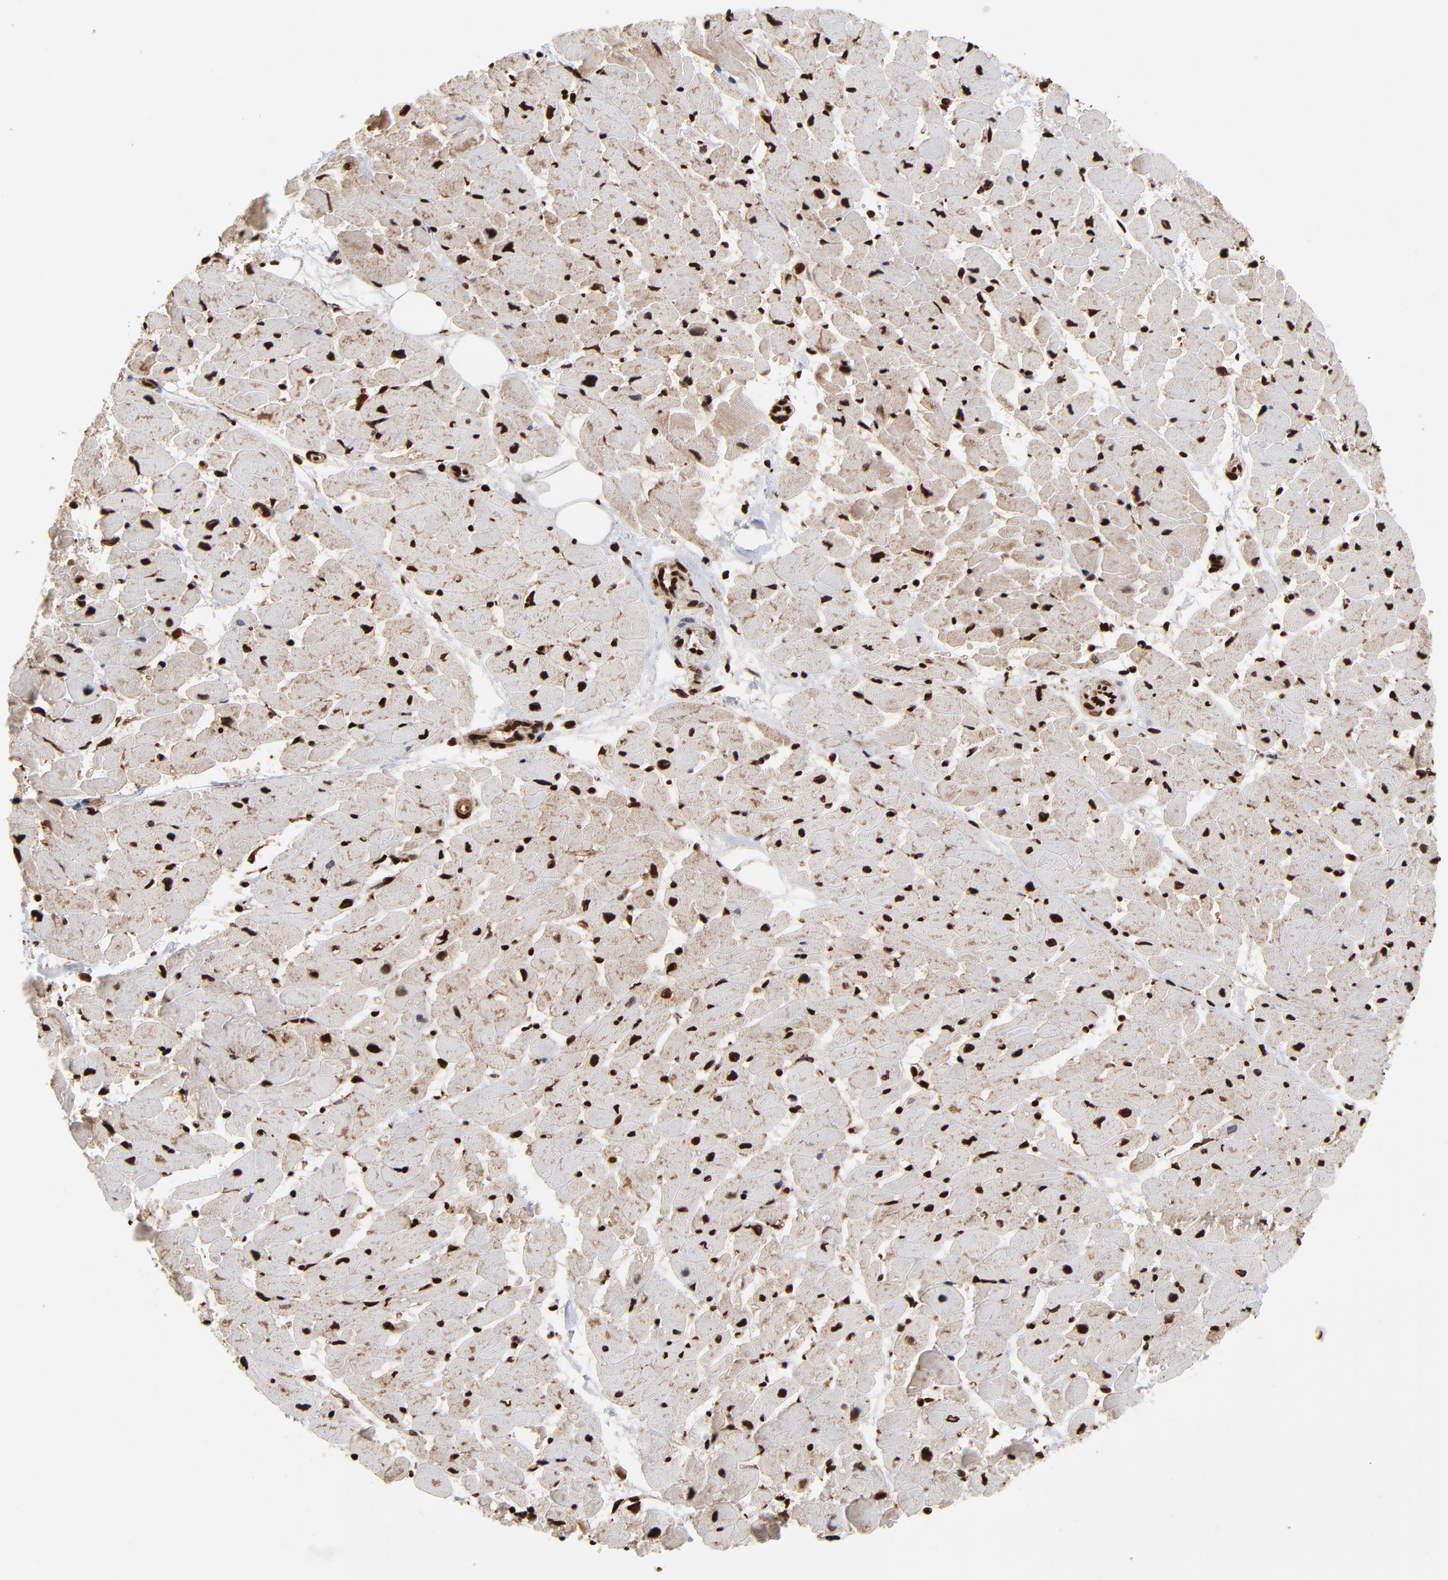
{"staining": {"intensity": "strong", "quantity": ">75%", "location": "nuclear"}, "tissue": "heart muscle", "cell_type": "Cardiomyocytes", "image_type": "normal", "snomed": [{"axis": "morphology", "description": "Normal tissue, NOS"}, {"axis": "topography", "description": "Heart"}], "caption": "A high-resolution histopathology image shows immunohistochemistry staining of benign heart muscle, which reveals strong nuclear positivity in about >75% of cardiomyocytes. The staining was performed using DAB, with brown indicating positive protein expression. Nuclei are stained blue with hematoxylin.", "gene": "ZNF544", "patient": {"sex": "female", "age": 19}}